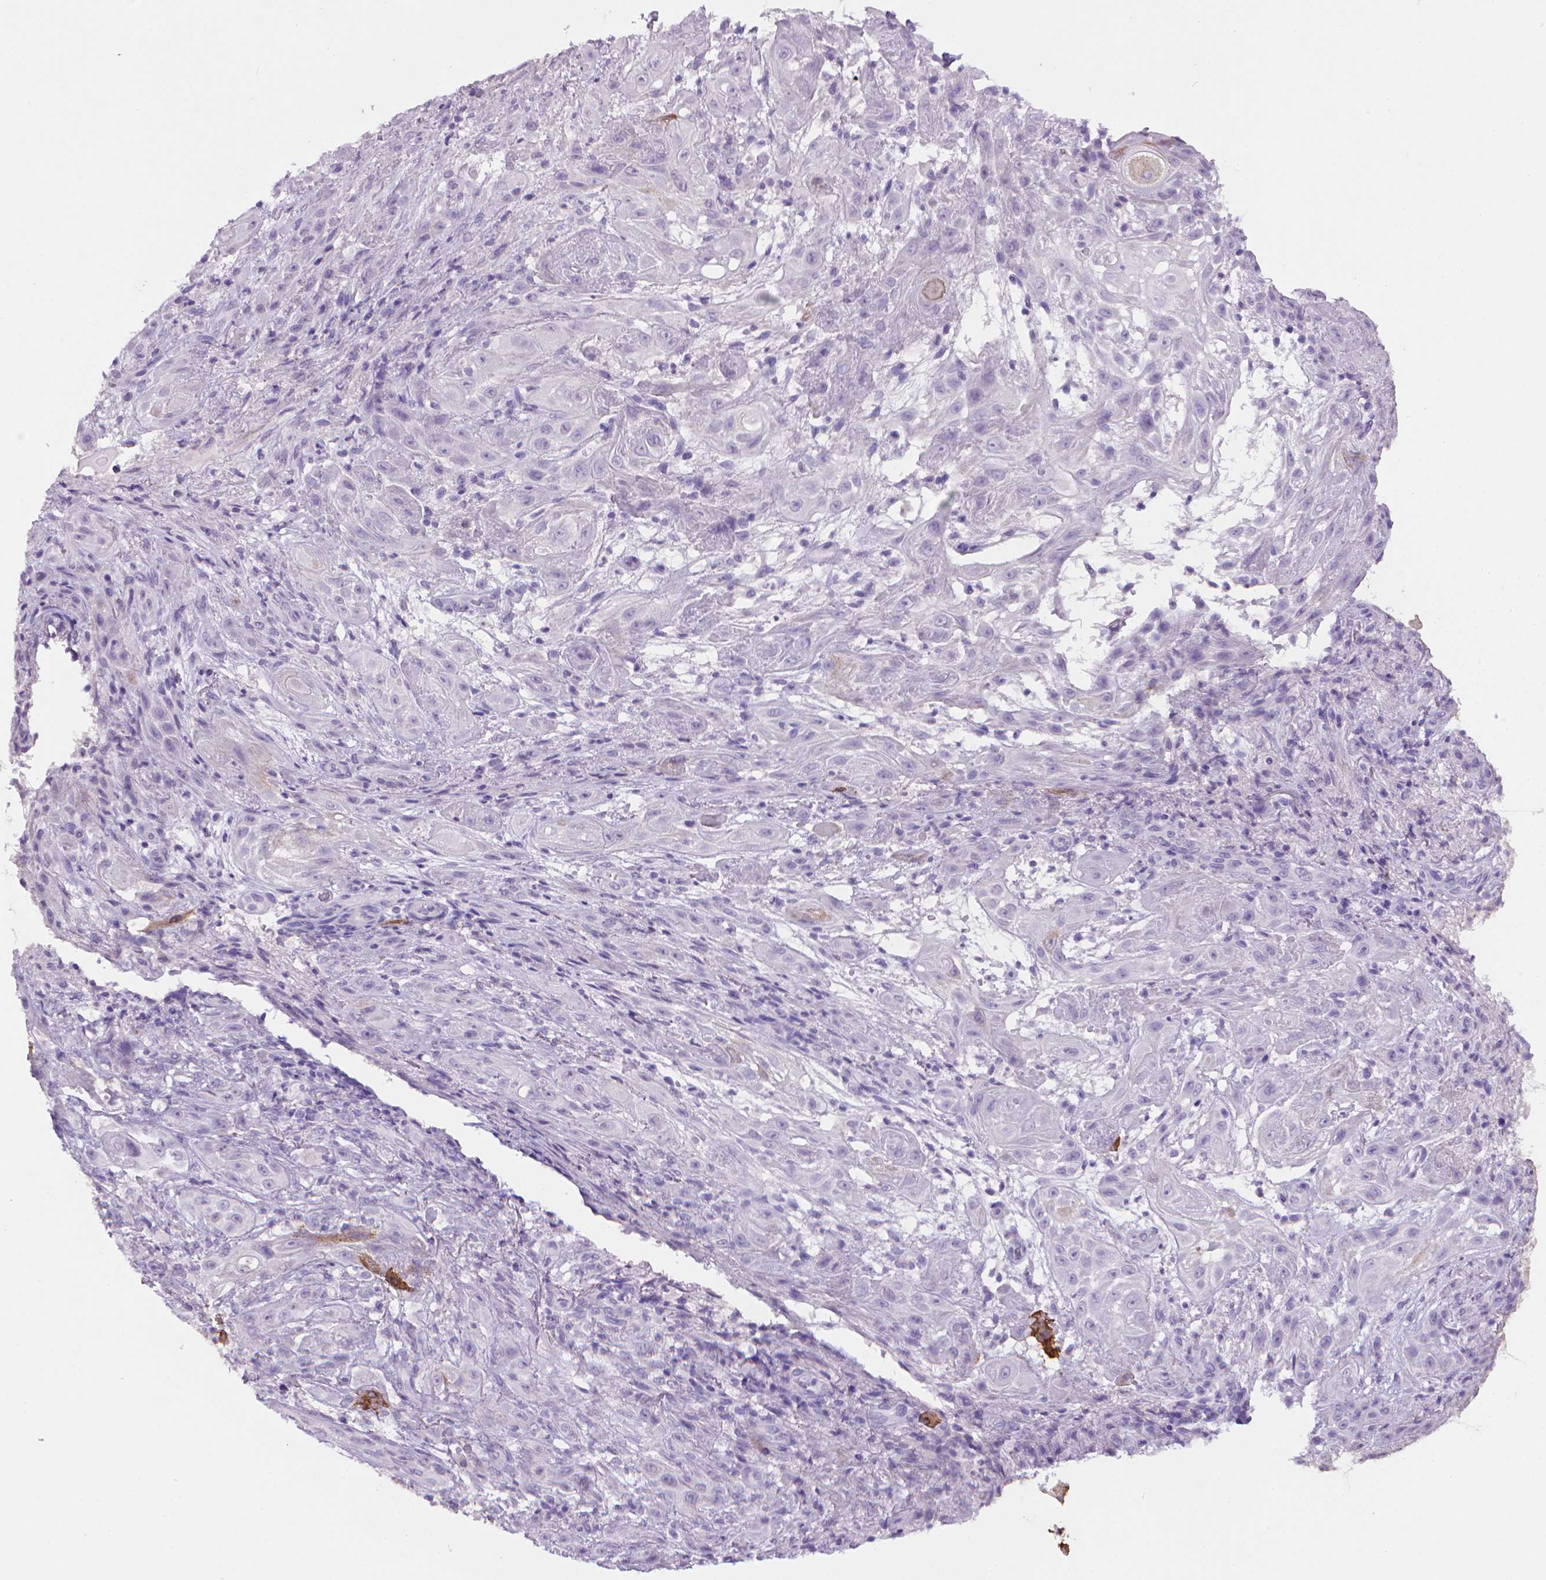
{"staining": {"intensity": "strong", "quantity": "<25%", "location": "cytoplasmic/membranous"}, "tissue": "skin cancer", "cell_type": "Tumor cells", "image_type": "cancer", "snomed": [{"axis": "morphology", "description": "Squamous cell carcinoma, NOS"}, {"axis": "topography", "description": "Skin"}], "caption": "Immunohistochemical staining of squamous cell carcinoma (skin) exhibits medium levels of strong cytoplasmic/membranous protein staining in about <25% of tumor cells.", "gene": "MUC1", "patient": {"sex": "male", "age": 62}}